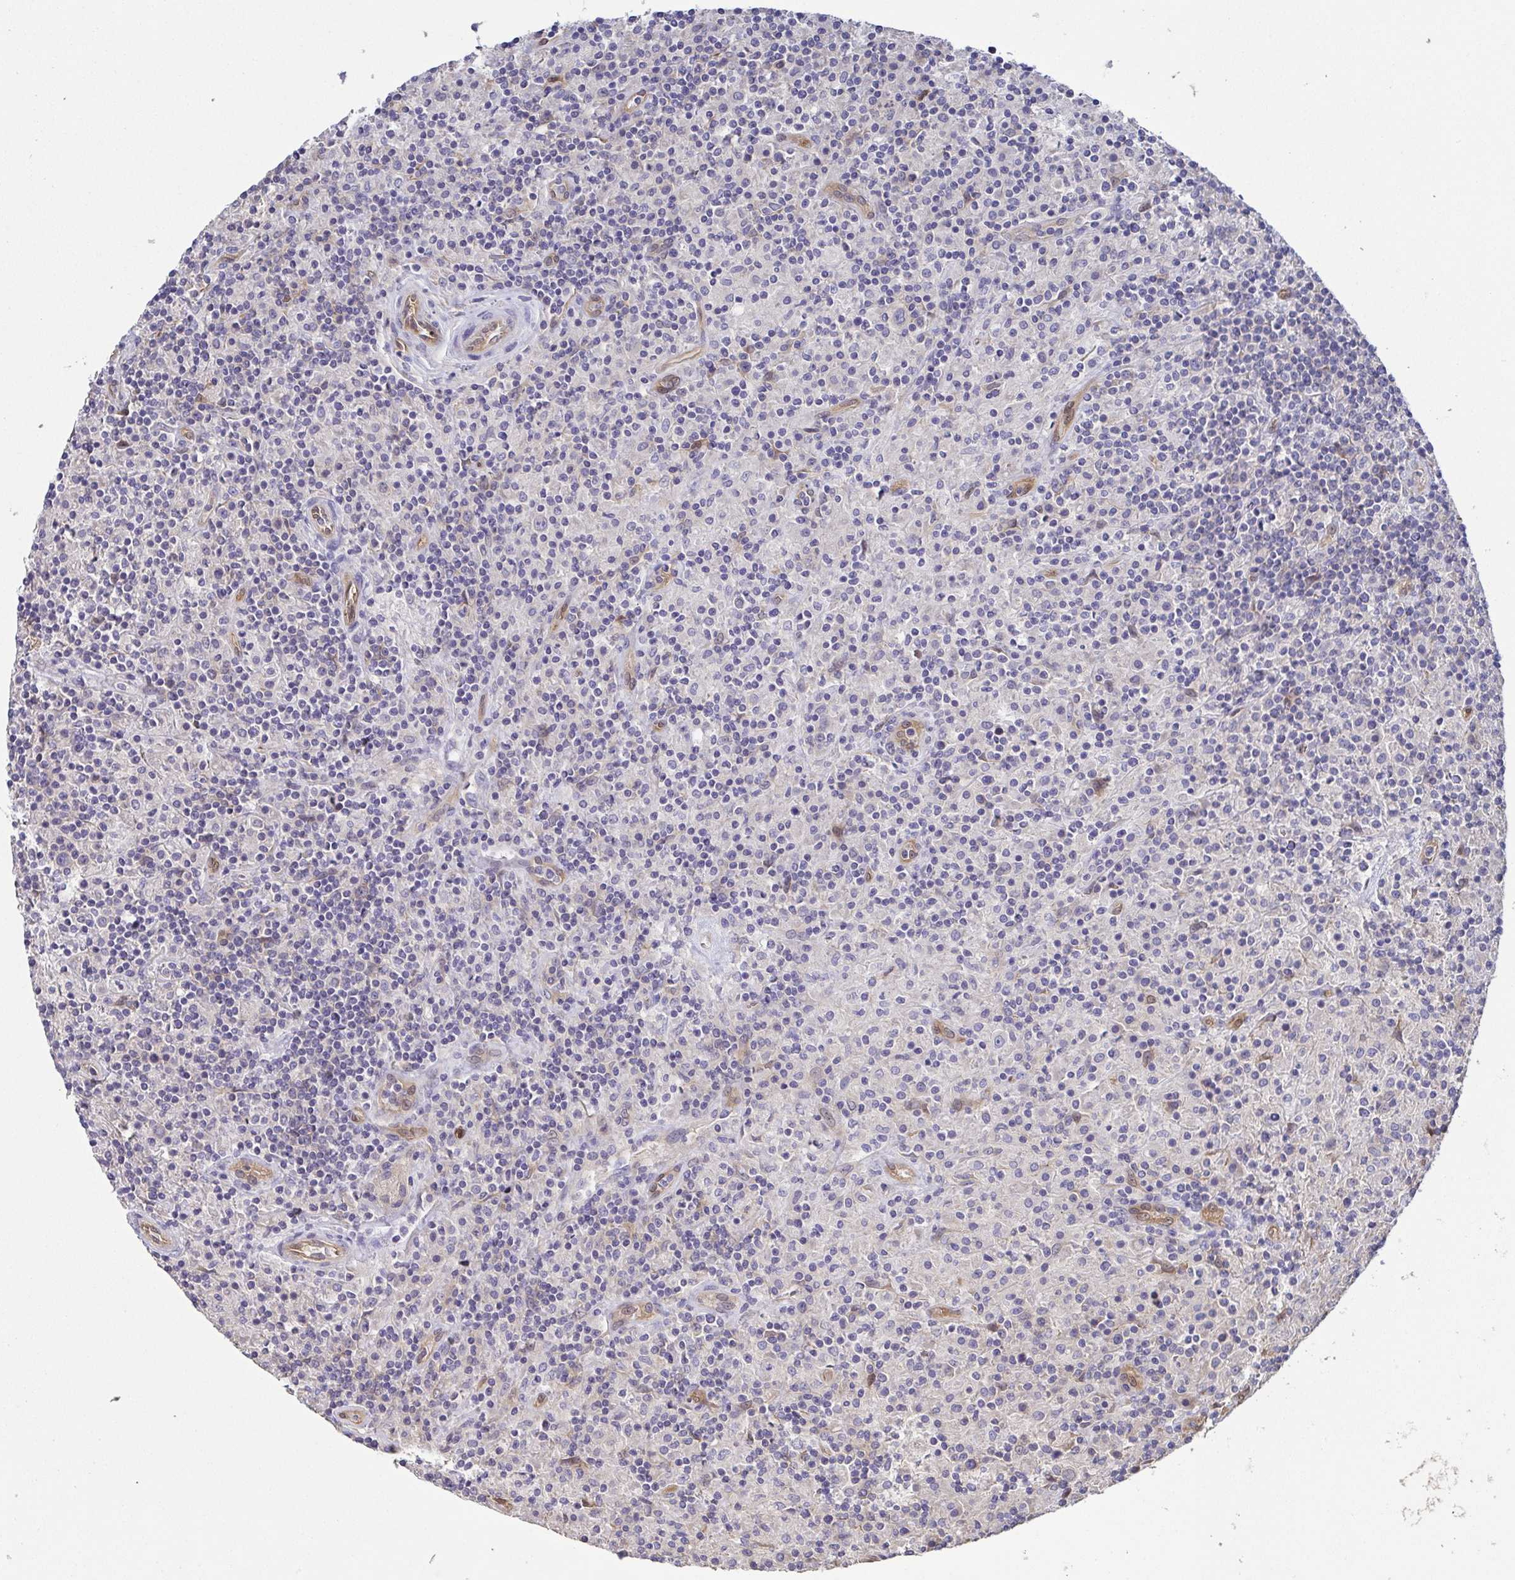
{"staining": {"intensity": "negative", "quantity": "none", "location": "none"}, "tissue": "lymphoma", "cell_type": "Tumor cells", "image_type": "cancer", "snomed": [{"axis": "morphology", "description": "Hodgkin's disease, NOS"}, {"axis": "topography", "description": "Lymph node"}], "caption": "DAB immunohistochemical staining of human Hodgkin's disease demonstrates no significant expression in tumor cells.", "gene": "EIF3D", "patient": {"sex": "male", "age": 70}}